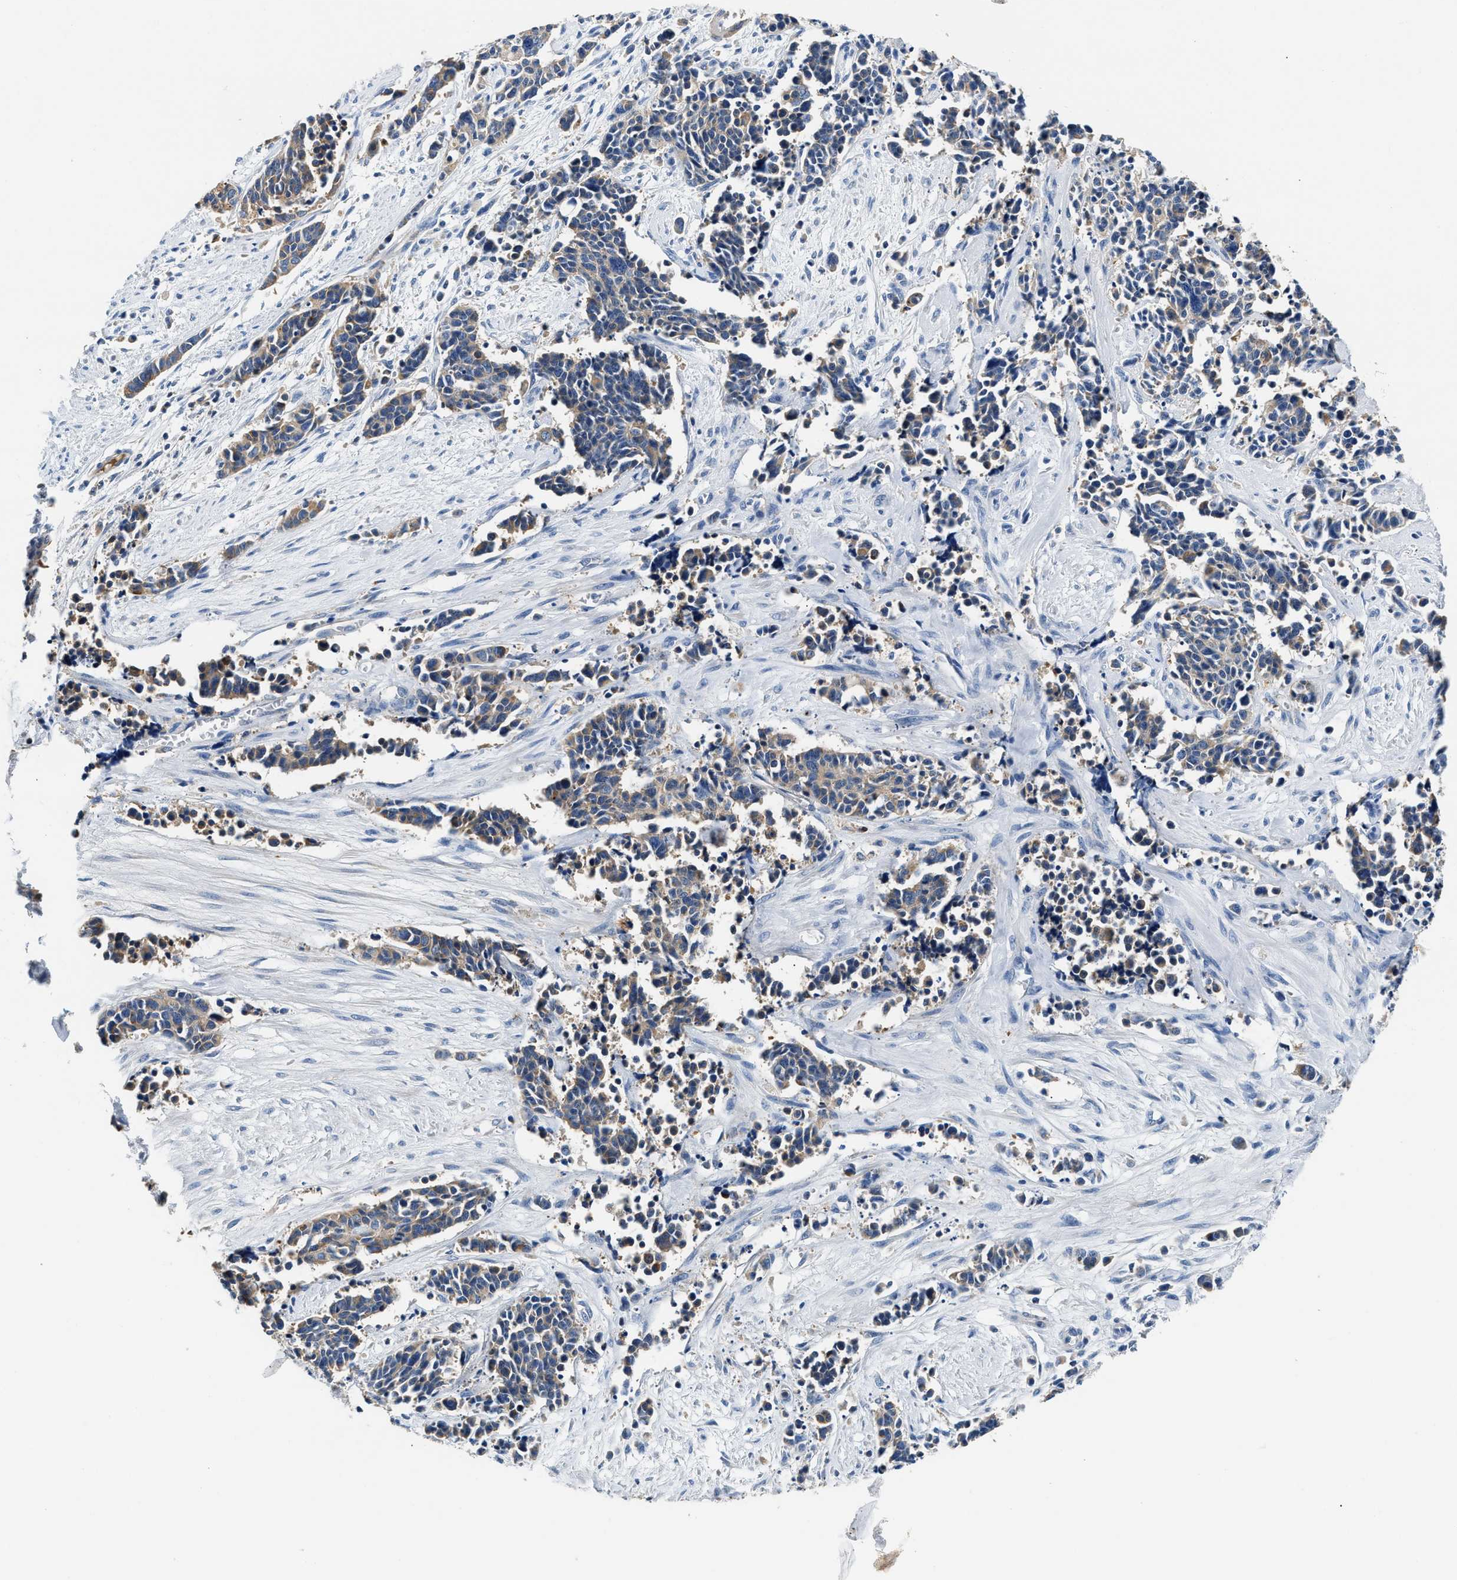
{"staining": {"intensity": "weak", "quantity": ">75%", "location": "cytoplasmic/membranous"}, "tissue": "cervical cancer", "cell_type": "Tumor cells", "image_type": "cancer", "snomed": [{"axis": "morphology", "description": "Squamous cell carcinoma, NOS"}, {"axis": "topography", "description": "Cervix"}], "caption": "Tumor cells show low levels of weak cytoplasmic/membranous staining in approximately >75% of cells in cervical cancer (squamous cell carcinoma).", "gene": "TUT7", "patient": {"sex": "female", "age": 35}}